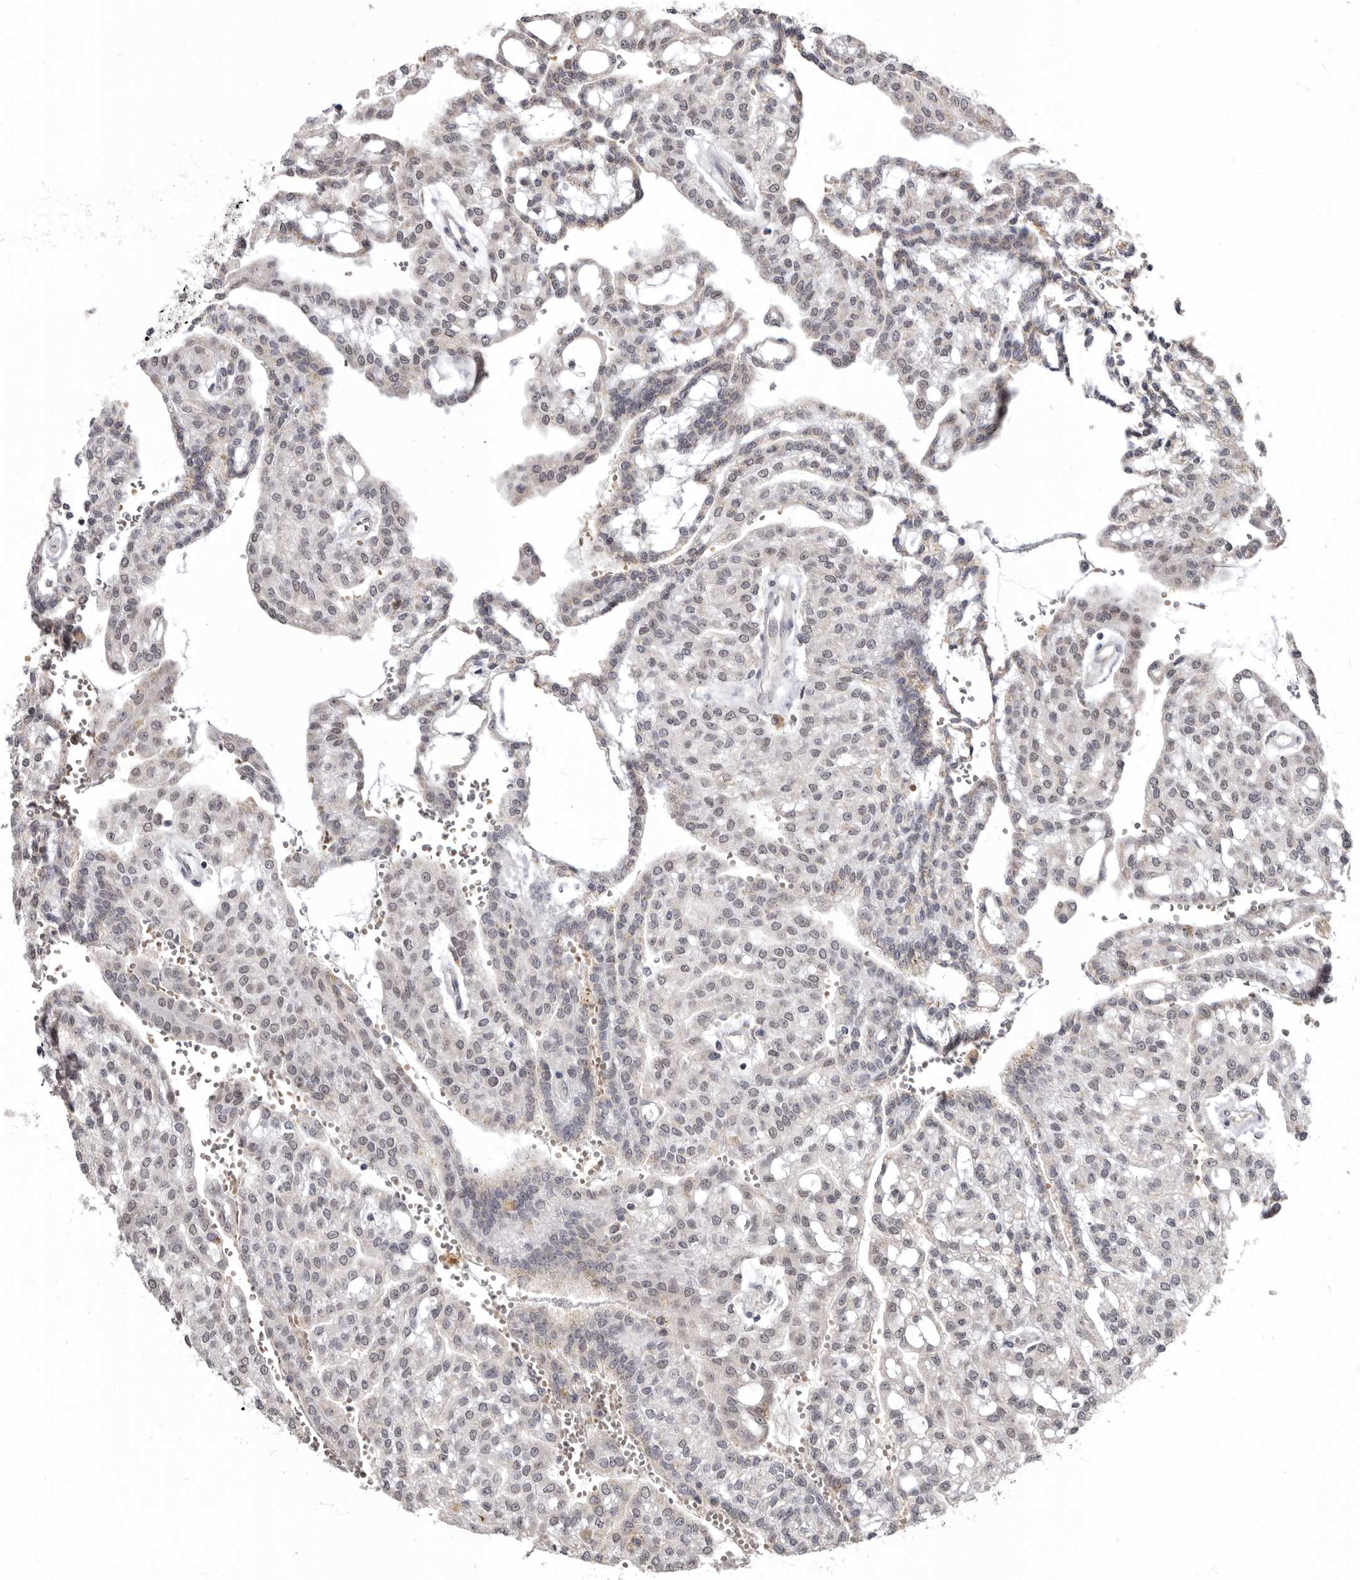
{"staining": {"intensity": "negative", "quantity": "none", "location": "none"}, "tissue": "renal cancer", "cell_type": "Tumor cells", "image_type": "cancer", "snomed": [{"axis": "morphology", "description": "Adenocarcinoma, NOS"}, {"axis": "topography", "description": "Kidney"}], "caption": "A high-resolution histopathology image shows immunohistochemistry (IHC) staining of renal cancer, which reveals no significant expression in tumor cells. (Brightfield microscopy of DAB immunohistochemistry at high magnification).", "gene": "CGN", "patient": {"sex": "male", "age": 63}}